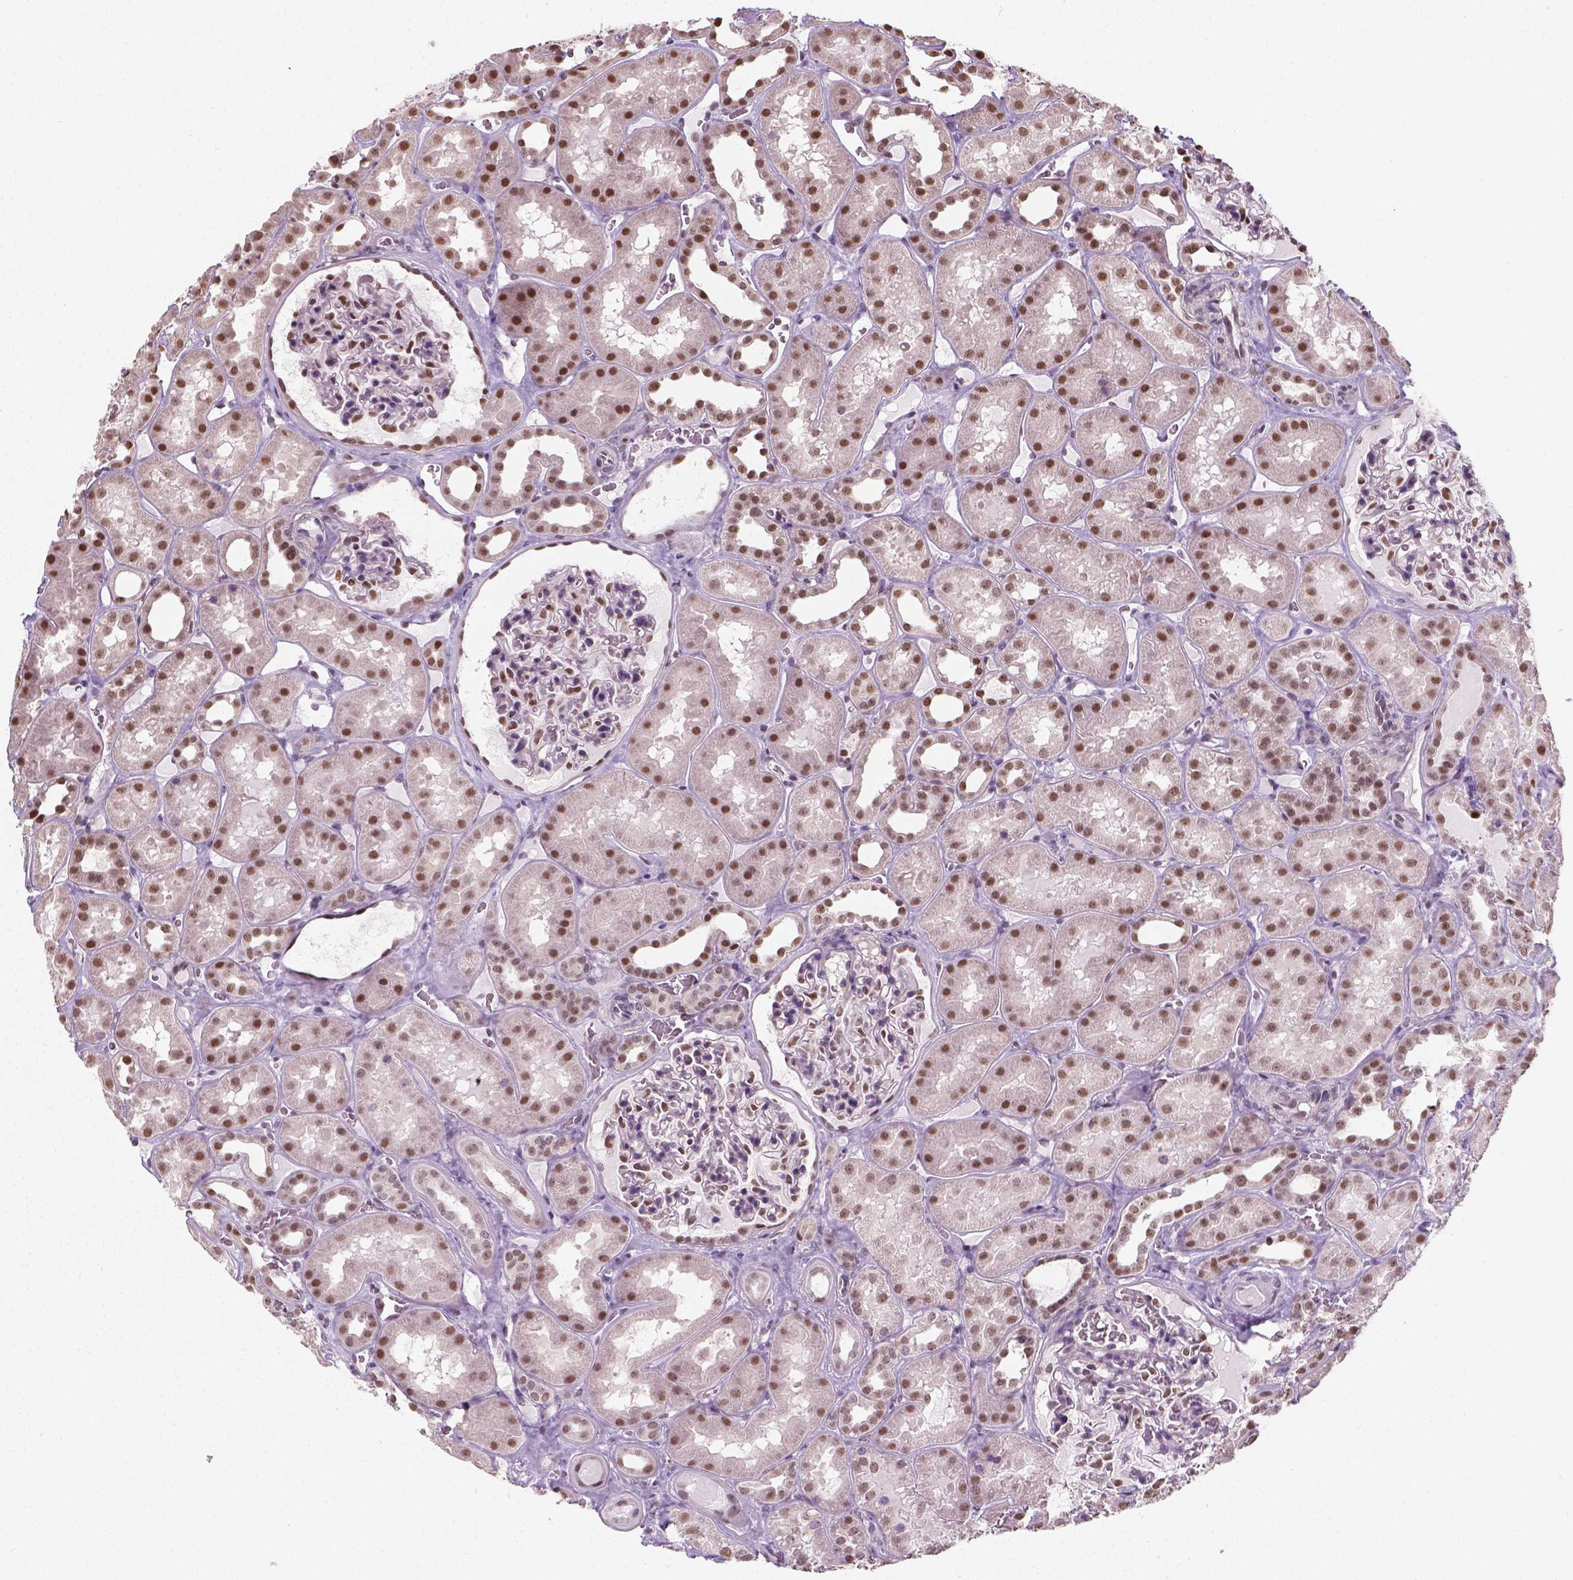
{"staining": {"intensity": "moderate", "quantity": "25%-75%", "location": "nuclear"}, "tissue": "kidney", "cell_type": "Cells in glomeruli", "image_type": "normal", "snomed": [{"axis": "morphology", "description": "Normal tissue, NOS"}, {"axis": "topography", "description": "Kidney"}], "caption": "High-power microscopy captured an IHC histopathology image of normal kidney, revealing moderate nuclear staining in approximately 25%-75% of cells in glomeruli. The staining was performed using DAB to visualize the protein expression in brown, while the nuclei were stained in blue with hematoxylin (Magnification: 20x).", "gene": "C1orf112", "patient": {"sex": "female", "age": 41}}